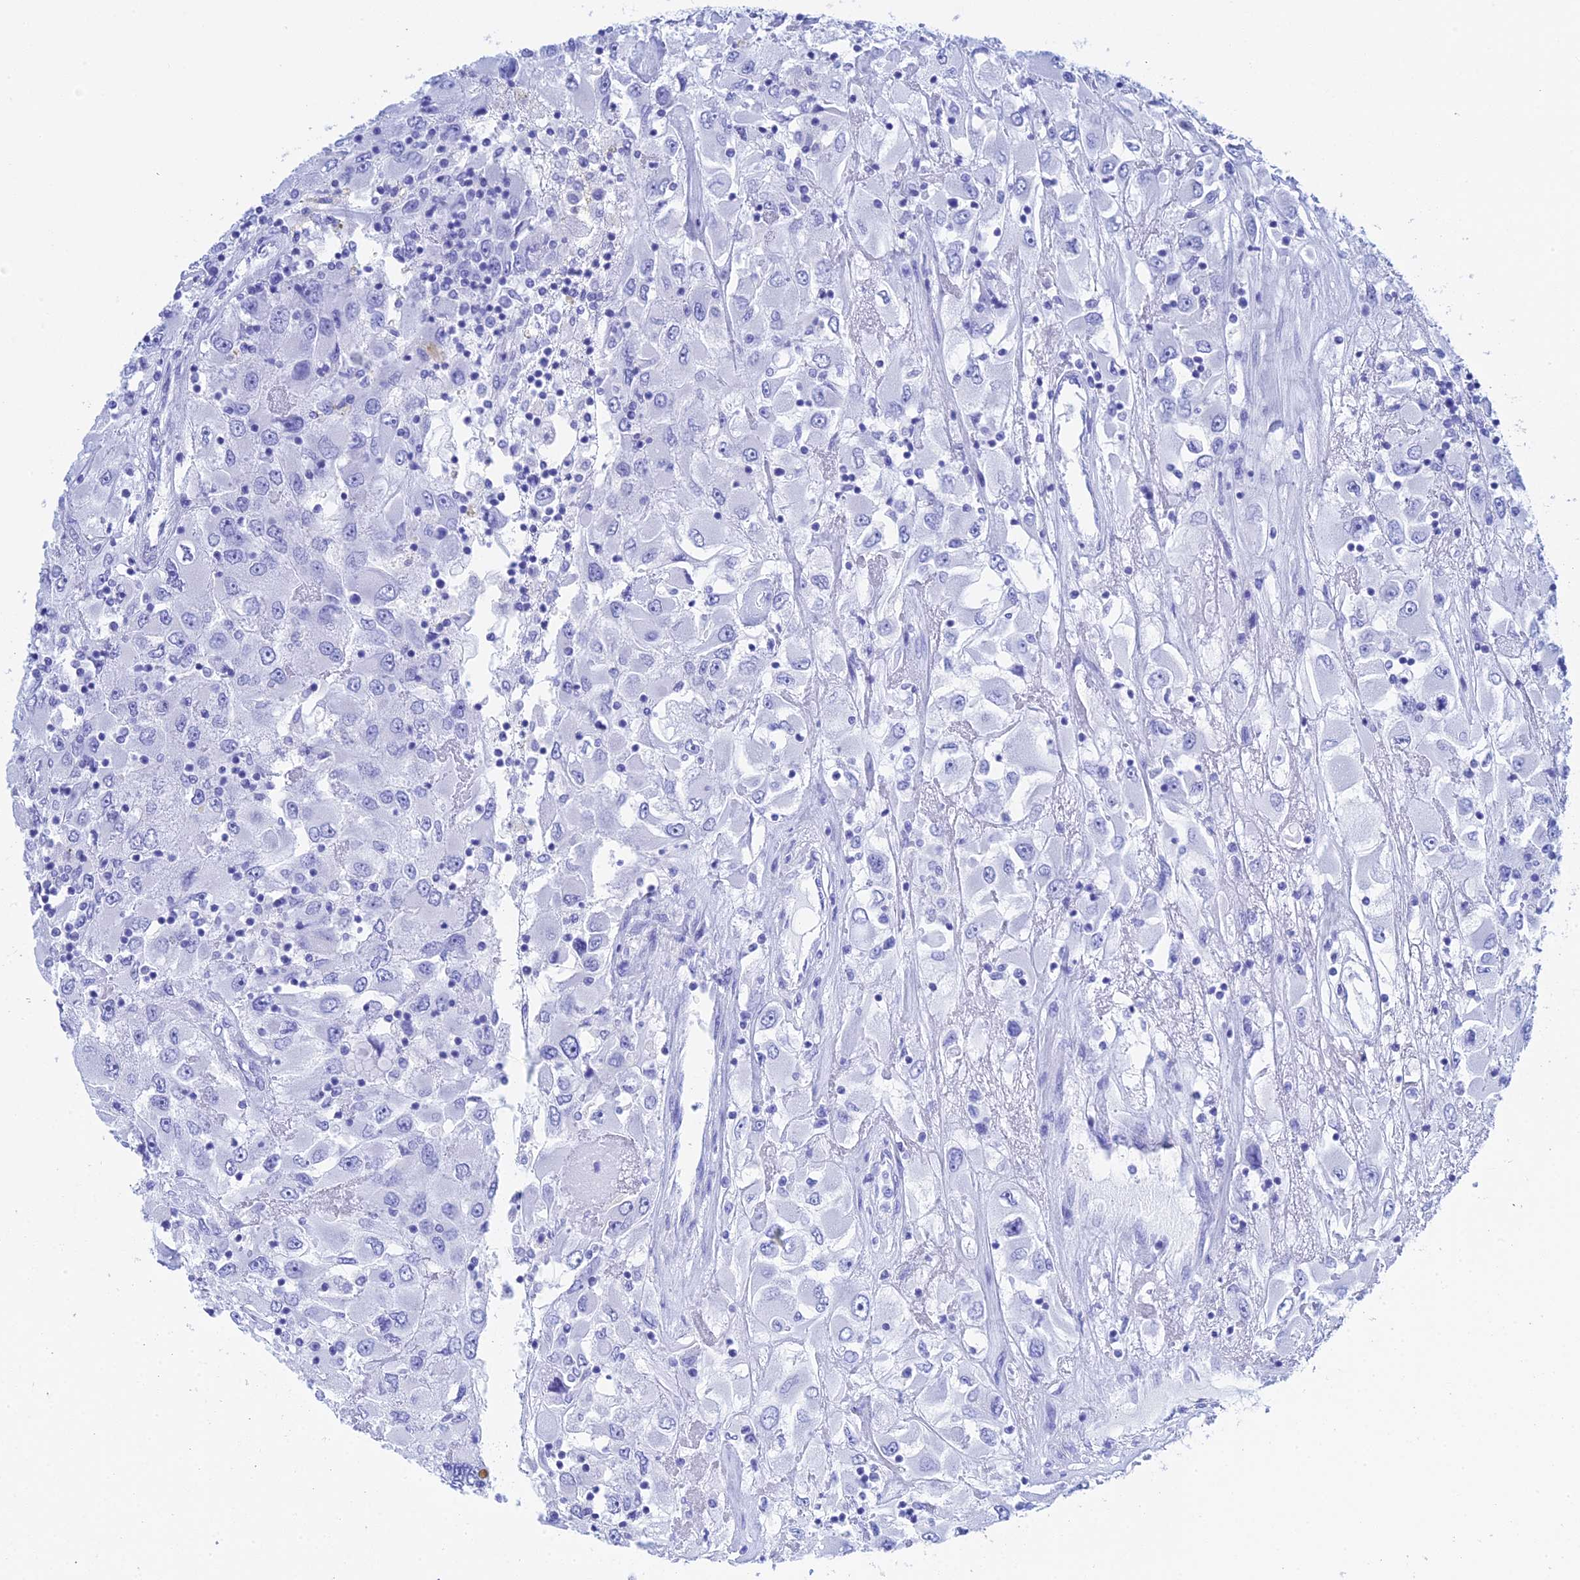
{"staining": {"intensity": "negative", "quantity": "none", "location": "none"}, "tissue": "renal cancer", "cell_type": "Tumor cells", "image_type": "cancer", "snomed": [{"axis": "morphology", "description": "Adenocarcinoma, NOS"}, {"axis": "topography", "description": "Kidney"}], "caption": "Immunohistochemistry micrograph of human renal adenocarcinoma stained for a protein (brown), which demonstrates no staining in tumor cells. (DAB (3,3'-diaminobenzidine) IHC, high magnification).", "gene": "TEX101", "patient": {"sex": "female", "age": 52}}